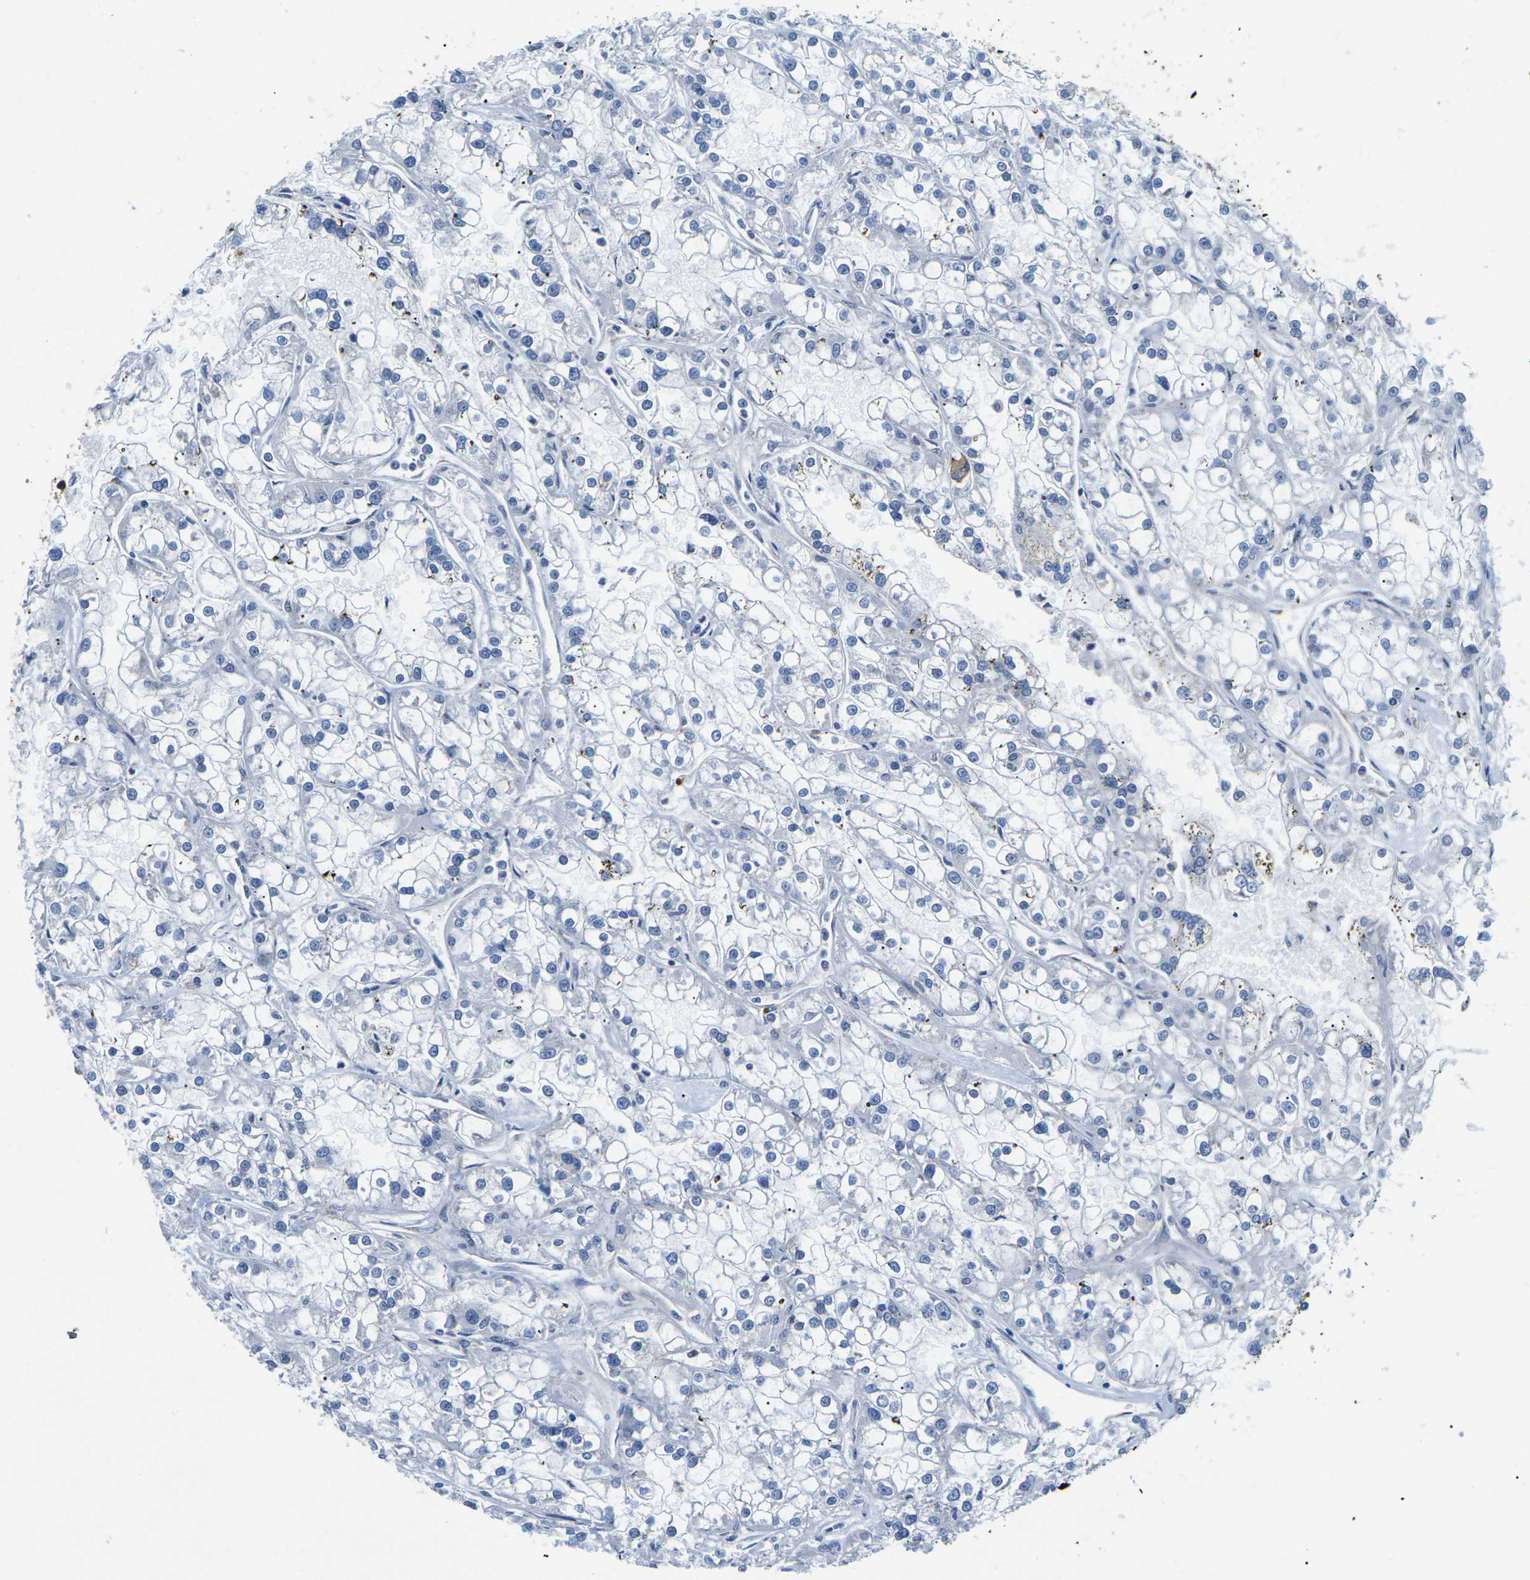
{"staining": {"intensity": "negative", "quantity": "none", "location": "none"}, "tissue": "renal cancer", "cell_type": "Tumor cells", "image_type": "cancer", "snomed": [{"axis": "morphology", "description": "Adenocarcinoma, NOS"}, {"axis": "topography", "description": "Kidney"}], "caption": "High magnification brightfield microscopy of renal adenocarcinoma stained with DAB (3,3'-diaminobenzidine) (brown) and counterstained with hematoxylin (blue): tumor cells show no significant expression.", "gene": "TMEFF2", "patient": {"sex": "female", "age": 52}}